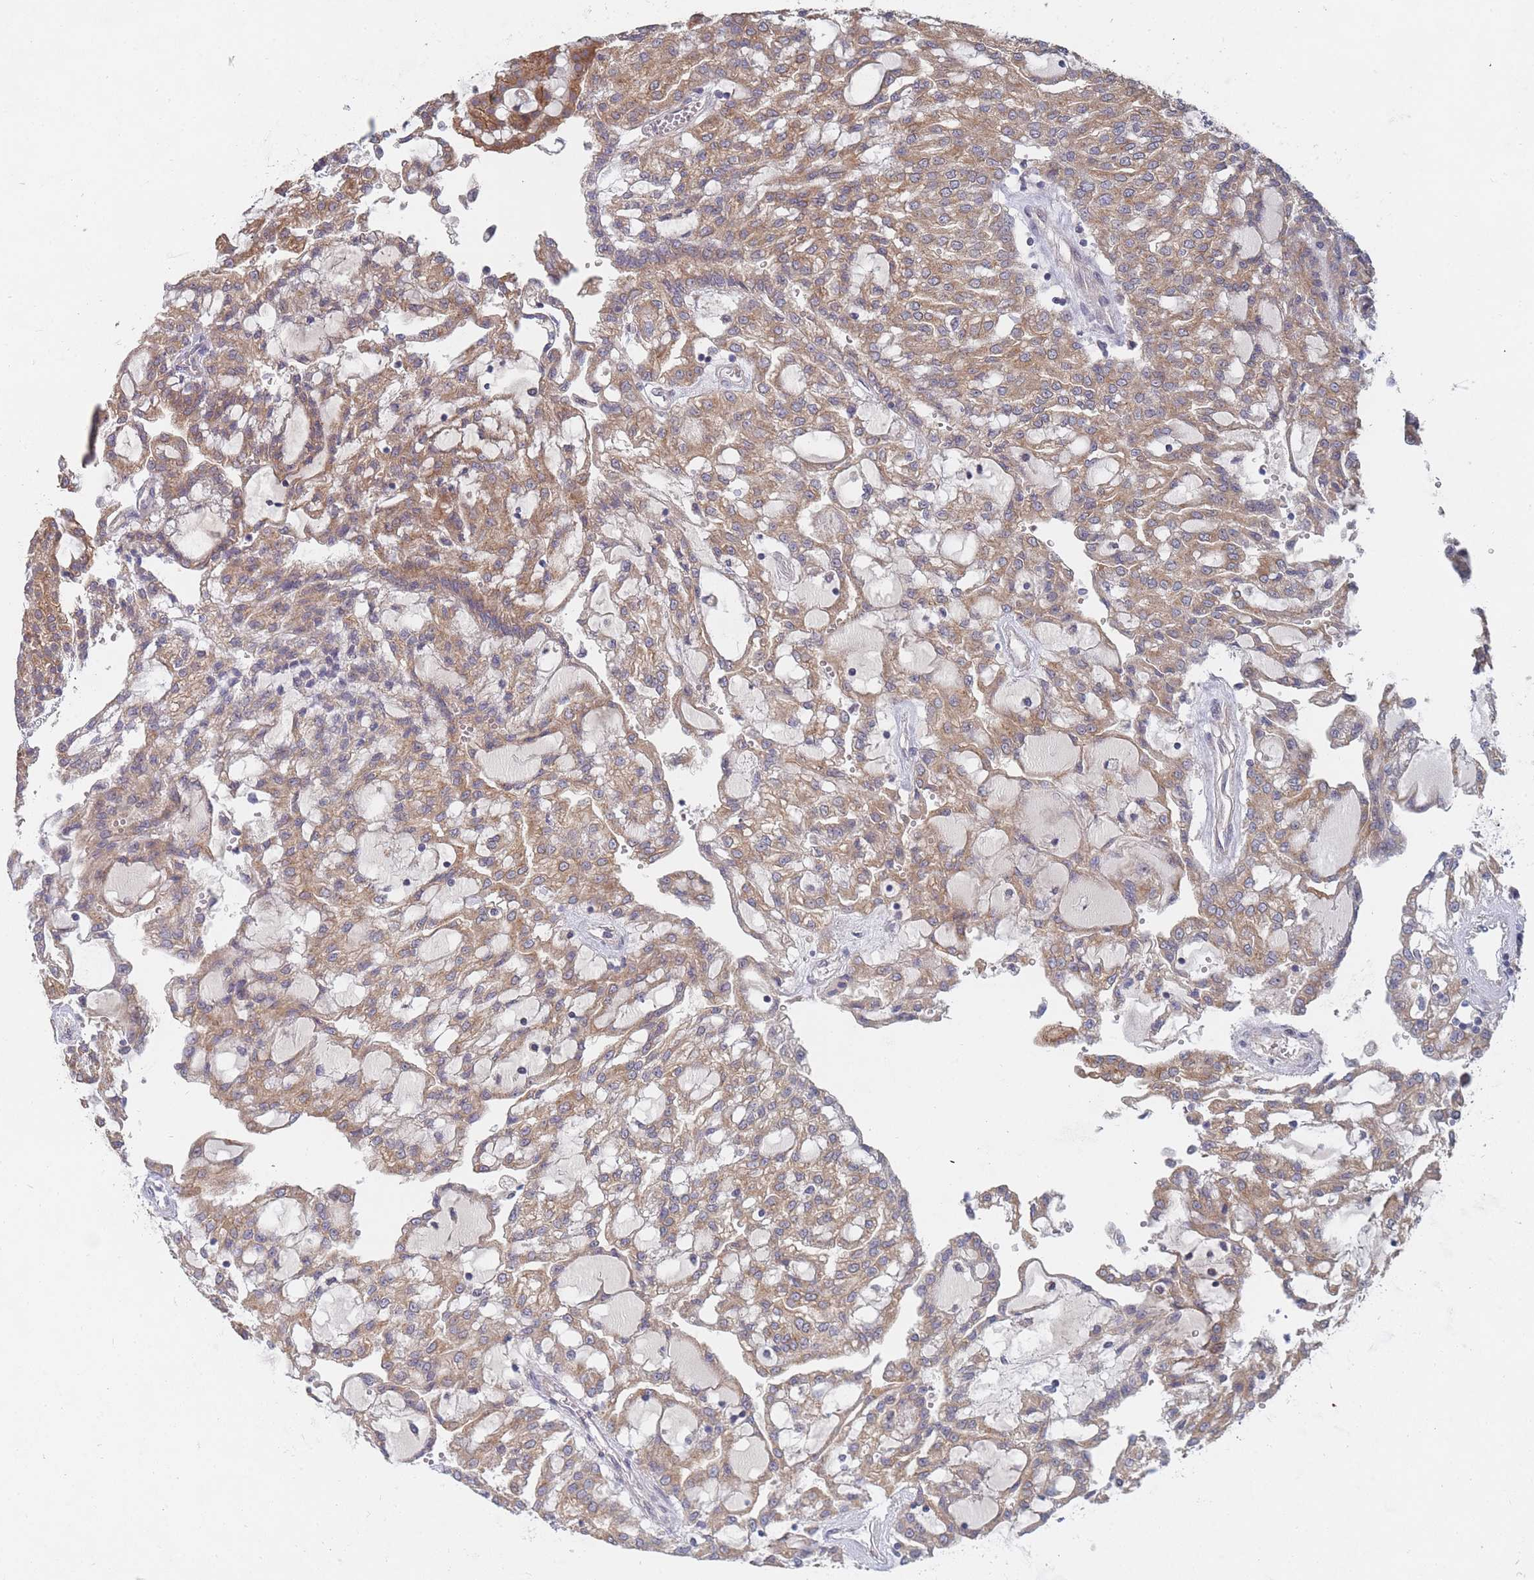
{"staining": {"intensity": "moderate", "quantity": ">75%", "location": "cytoplasmic/membranous"}, "tissue": "renal cancer", "cell_type": "Tumor cells", "image_type": "cancer", "snomed": [{"axis": "morphology", "description": "Adenocarcinoma, NOS"}, {"axis": "topography", "description": "Kidney"}], "caption": "Immunohistochemical staining of human renal cancer (adenocarcinoma) shows medium levels of moderate cytoplasmic/membranous protein positivity in approximately >75% of tumor cells.", "gene": "SLC35F5", "patient": {"sex": "male", "age": 63}}